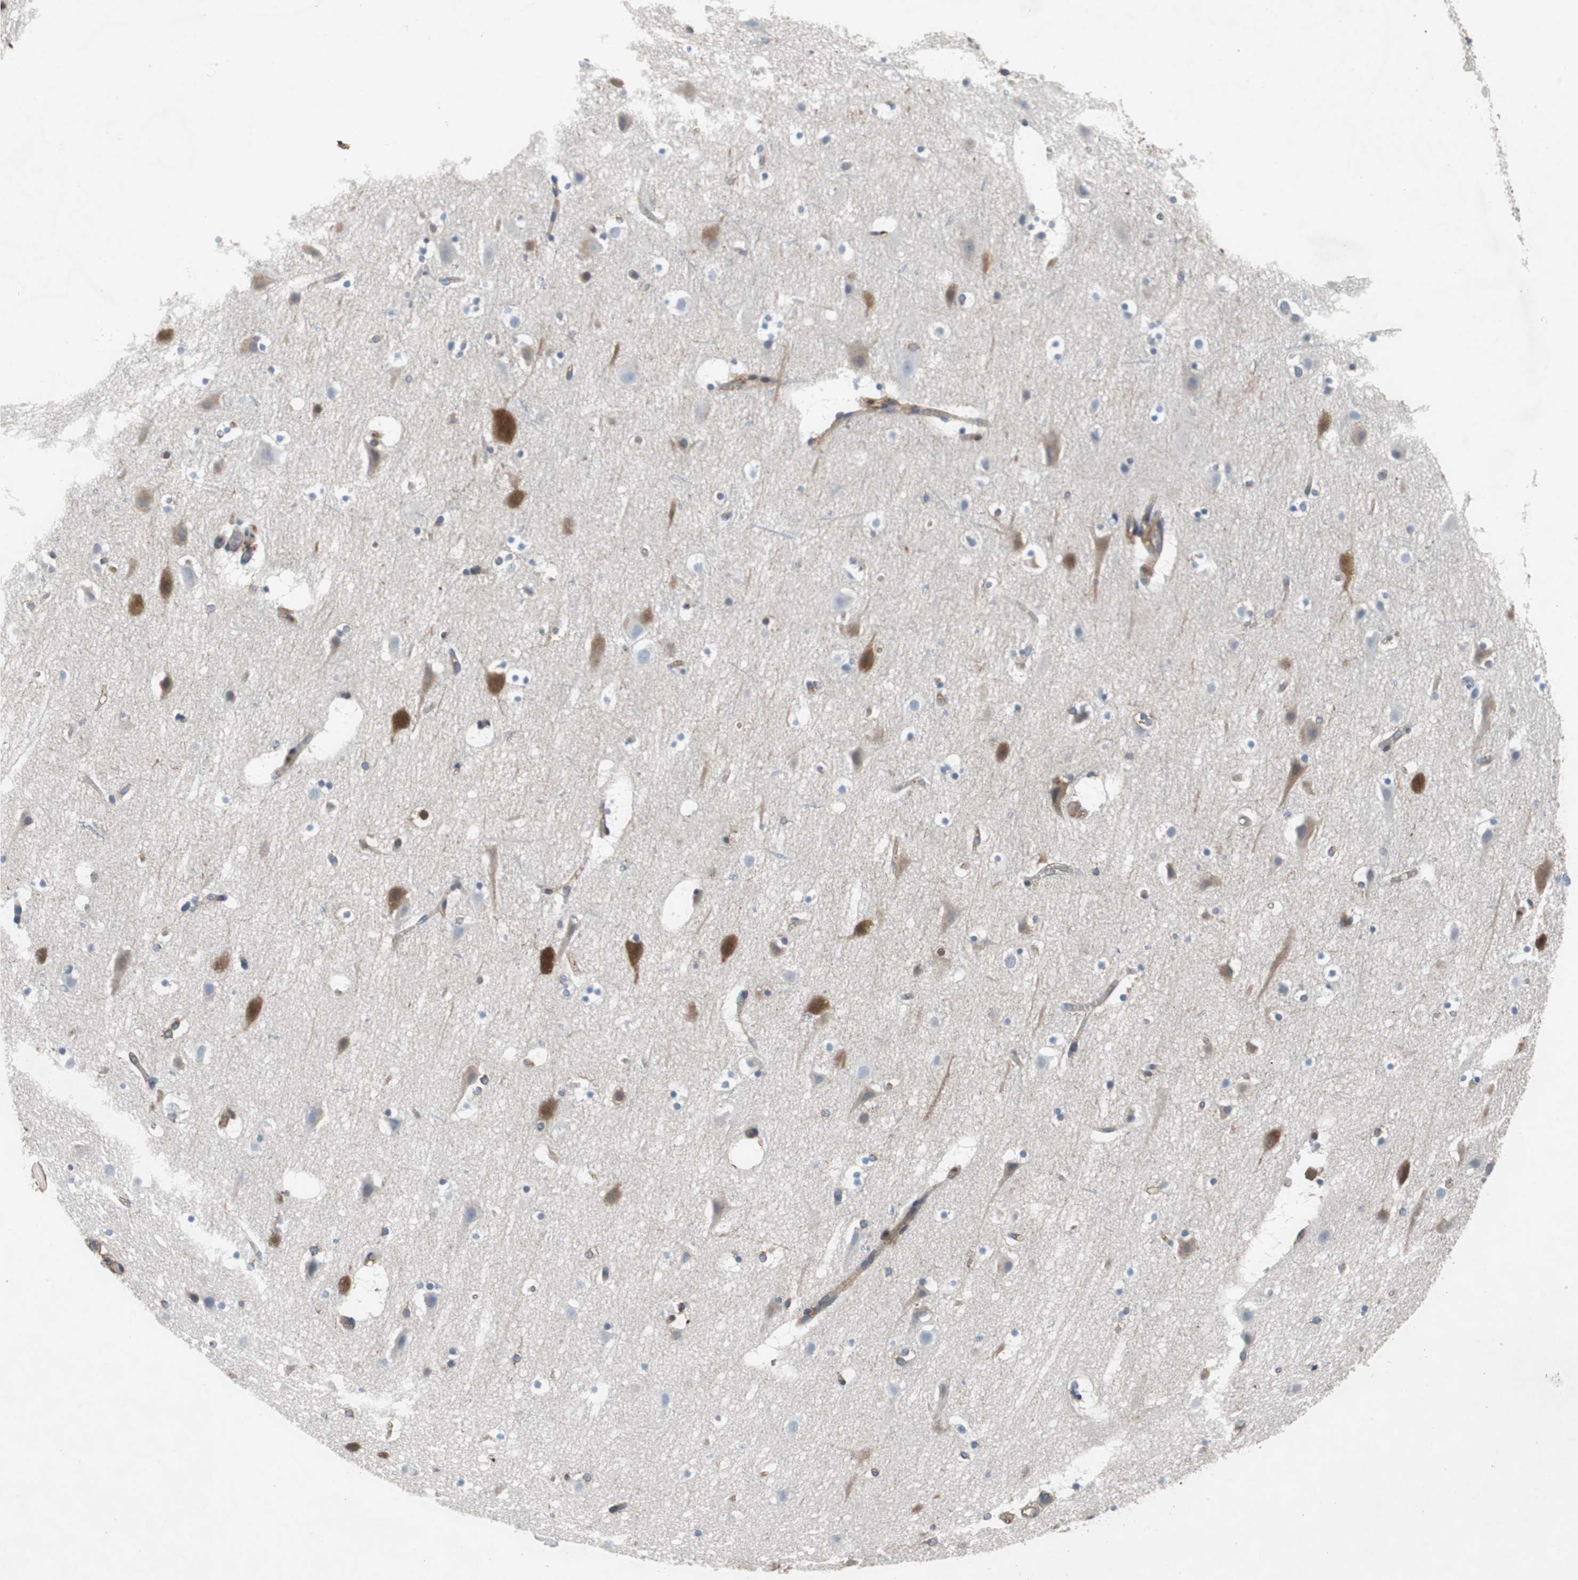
{"staining": {"intensity": "moderate", "quantity": ">75%", "location": "cytoplasmic/membranous"}, "tissue": "cerebral cortex", "cell_type": "Endothelial cells", "image_type": "normal", "snomed": [{"axis": "morphology", "description": "Normal tissue, NOS"}, {"axis": "topography", "description": "Cerebral cortex"}], "caption": "Immunohistochemical staining of benign cerebral cortex shows medium levels of moderate cytoplasmic/membranous positivity in approximately >75% of endothelial cells.", "gene": "GYS1", "patient": {"sex": "male", "age": 45}}